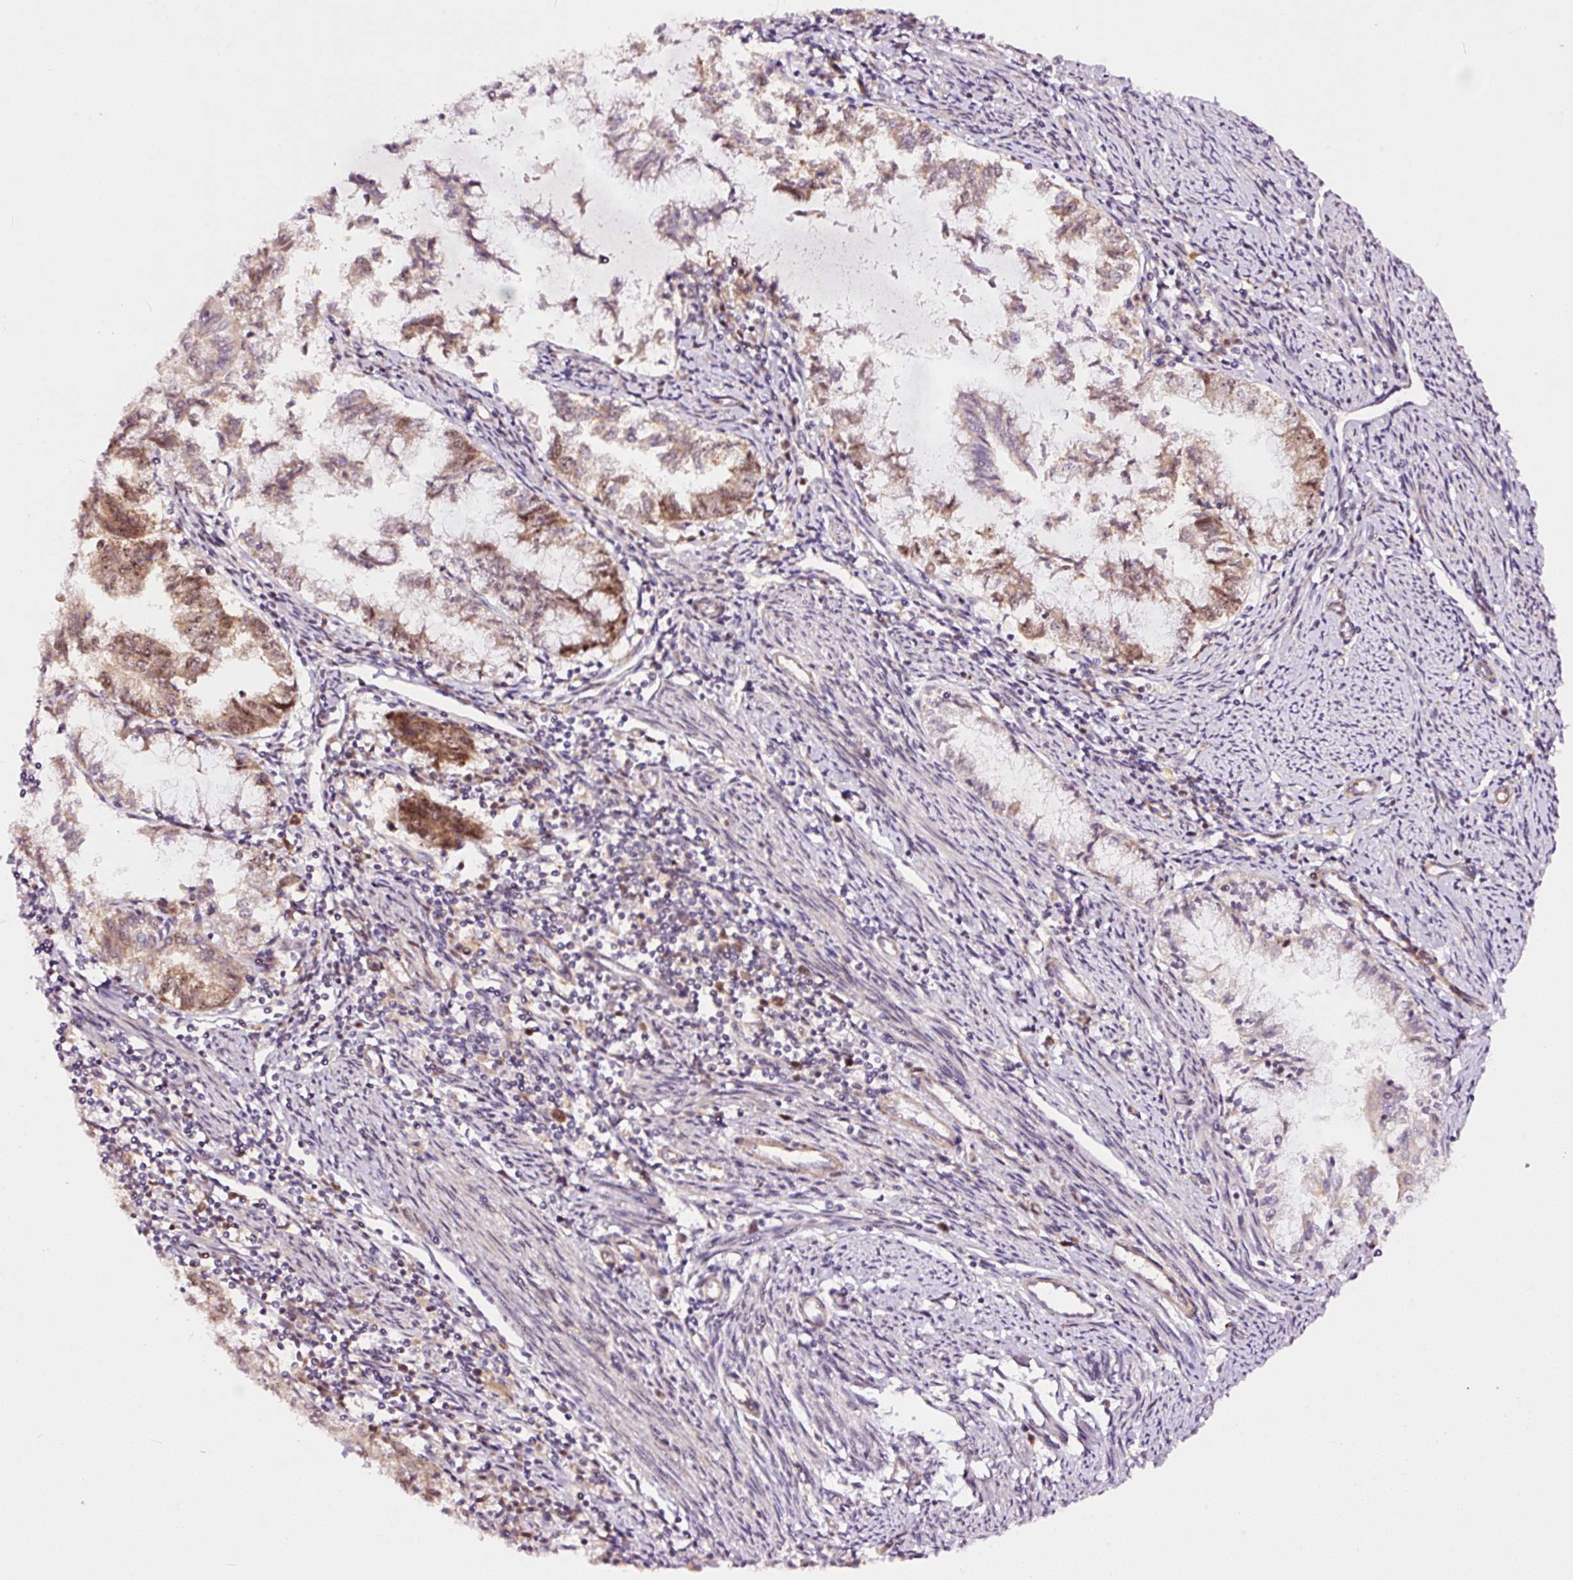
{"staining": {"intensity": "moderate", "quantity": "25%-75%", "location": "cytoplasmic/membranous,nuclear"}, "tissue": "endometrial cancer", "cell_type": "Tumor cells", "image_type": "cancer", "snomed": [{"axis": "morphology", "description": "Adenocarcinoma, NOS"}, {"axis": "topography", "description": "Endometrium"}], "caption": "Immunohistochemistry of endometrial adenocarcinoma reveals medium levels of moderate cytoplasmic/membranous and nuclear expression in about 25%-75% of tumor cells.", "gene": "RFC4", "patient": {"sex": "female", "age": 79}}